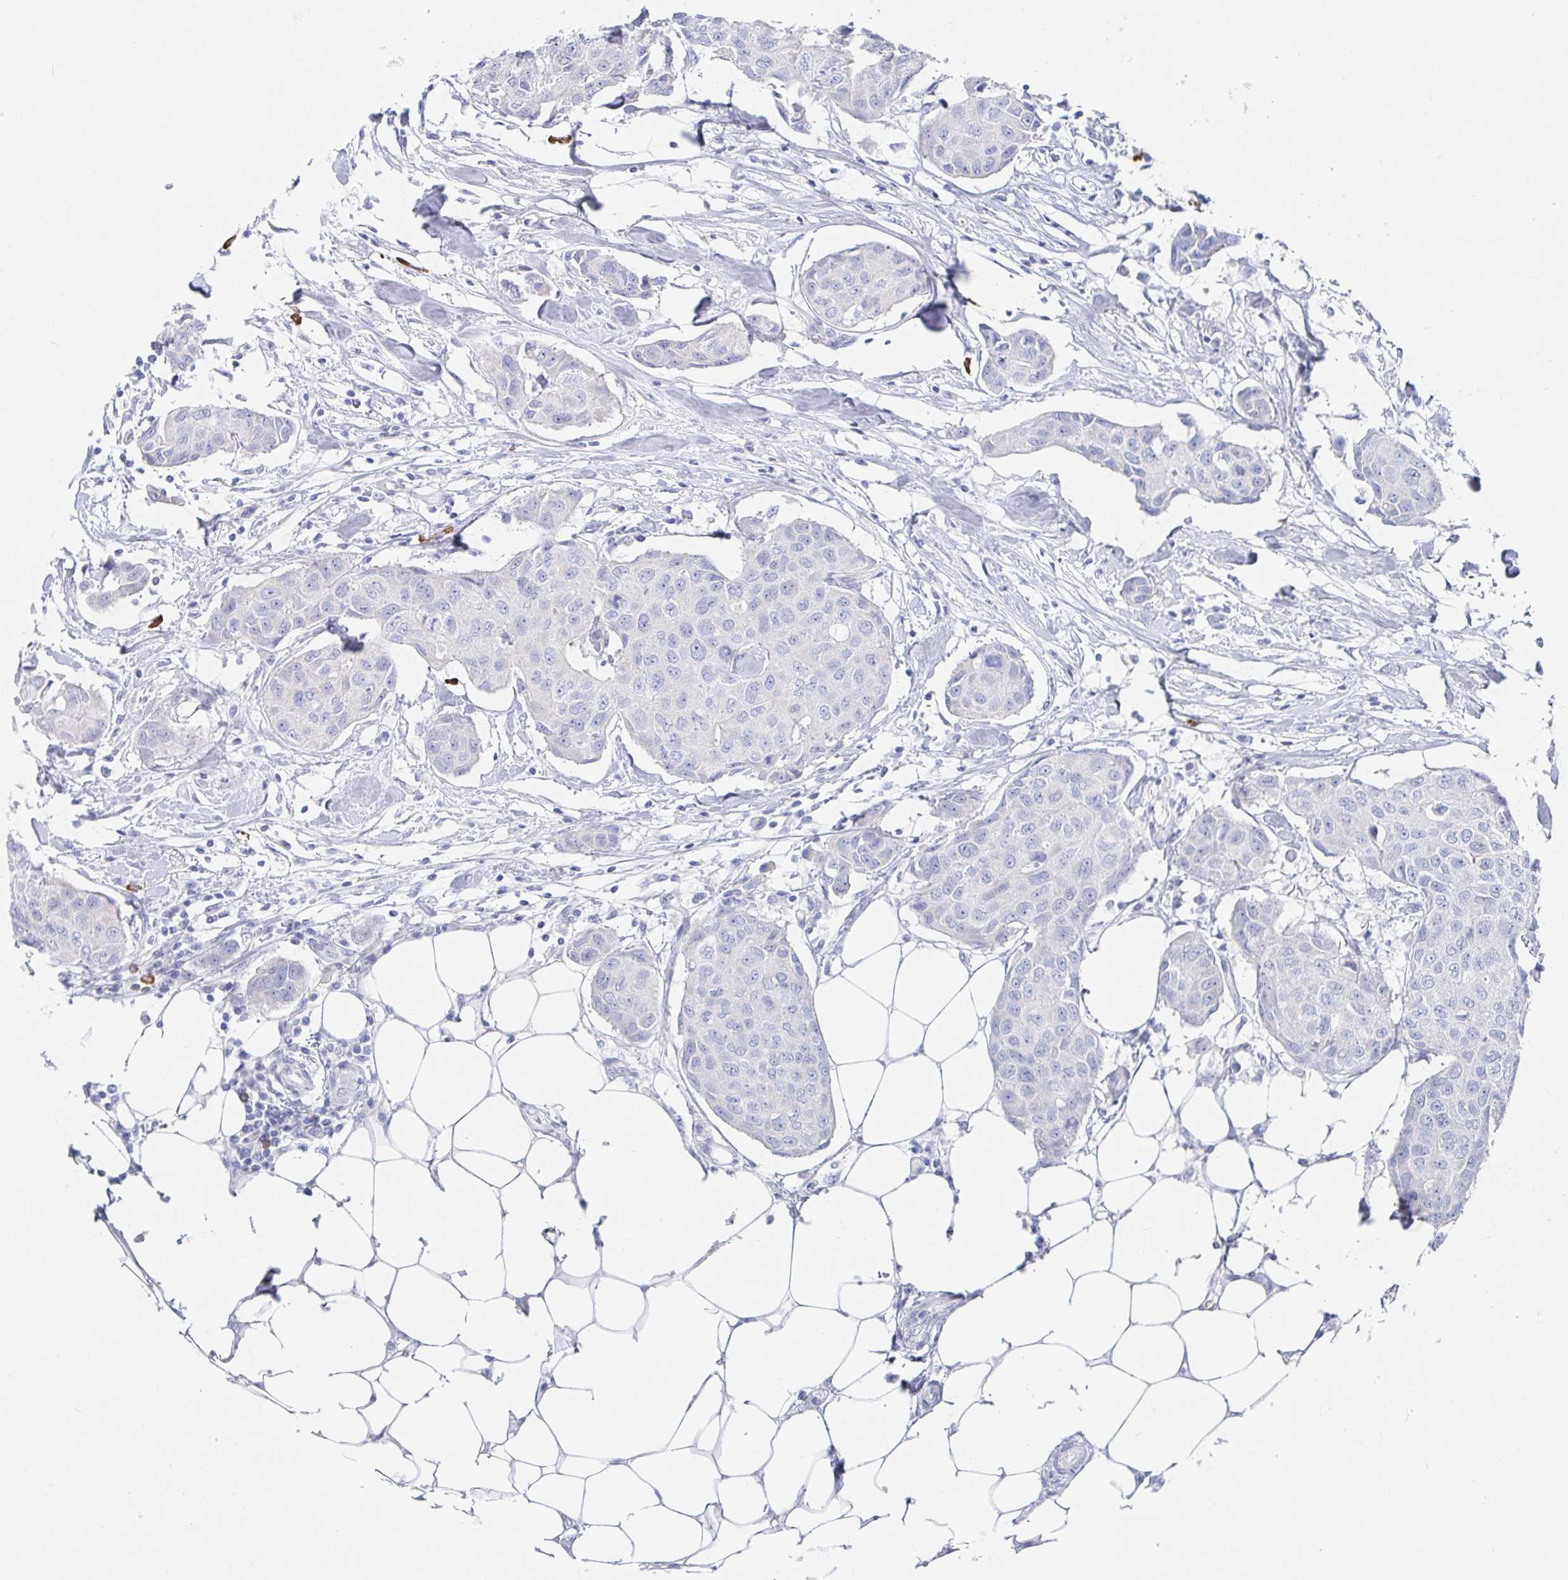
{"staining": {"intensity": "negative", "quantity": "none", "location": "none"}, "tissue": "breast cancer", "cell_type": "Tumor cells", "image_type": "cancer", "snomed": [{"axis": "morphology", "description": "Duct carcinoma"}, {"axis": "topography", "description": "Breast"}, {"axis": "topography", "description": "Lymph node"}], "caption": "Histopathology image shows no protein staining in tumor cells of breast cancer (invasive ductal carcinoma) tissue. The staining was performed using DAB (3,3'-diaminobenzidine) to visualize the protein expression in brown, while the nuclei were stained in blue with hematoxylin (Magnification: 20x).", "gene": "PACSIN1", "patient": {"sex": "female", "age": 80}}